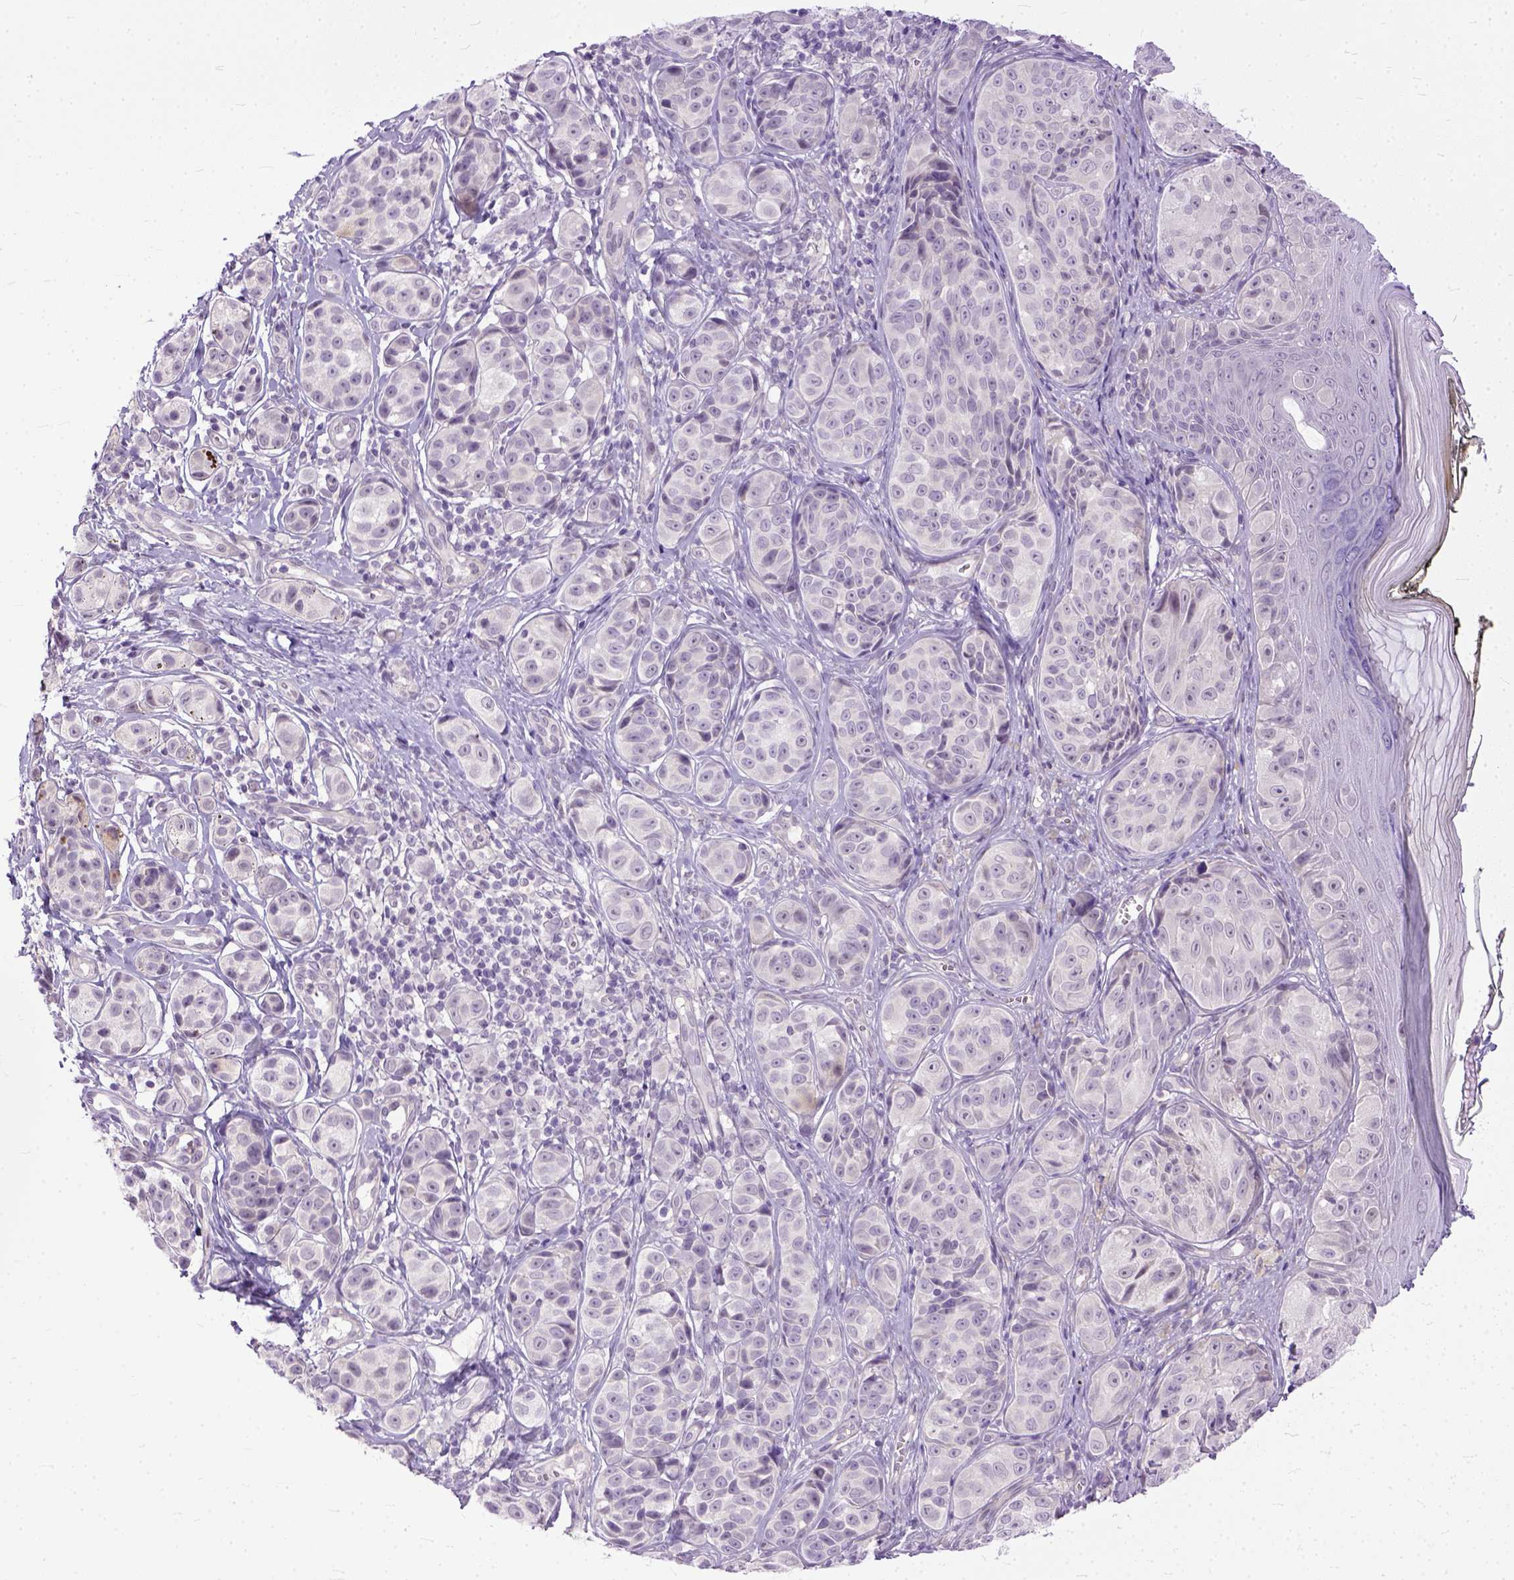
{"staining": {"intensity": "negative", "quantity": "none", "location": "none"}, "tissue": "melanoma", "cell_type": "Tumor cells", "image_type": "cancer", "snomed": [{"axis": "morphology", "description": "Malignant melanoma, NOS"}, {"axis": "topography", "description": "Skin"}], "caption": "Immunohistochemistry (IHC) of melanoma demonstrates no positivity in tumor cells.", "gene": "TCEAL7", "patient": {"sex": "male", "age": 48}}